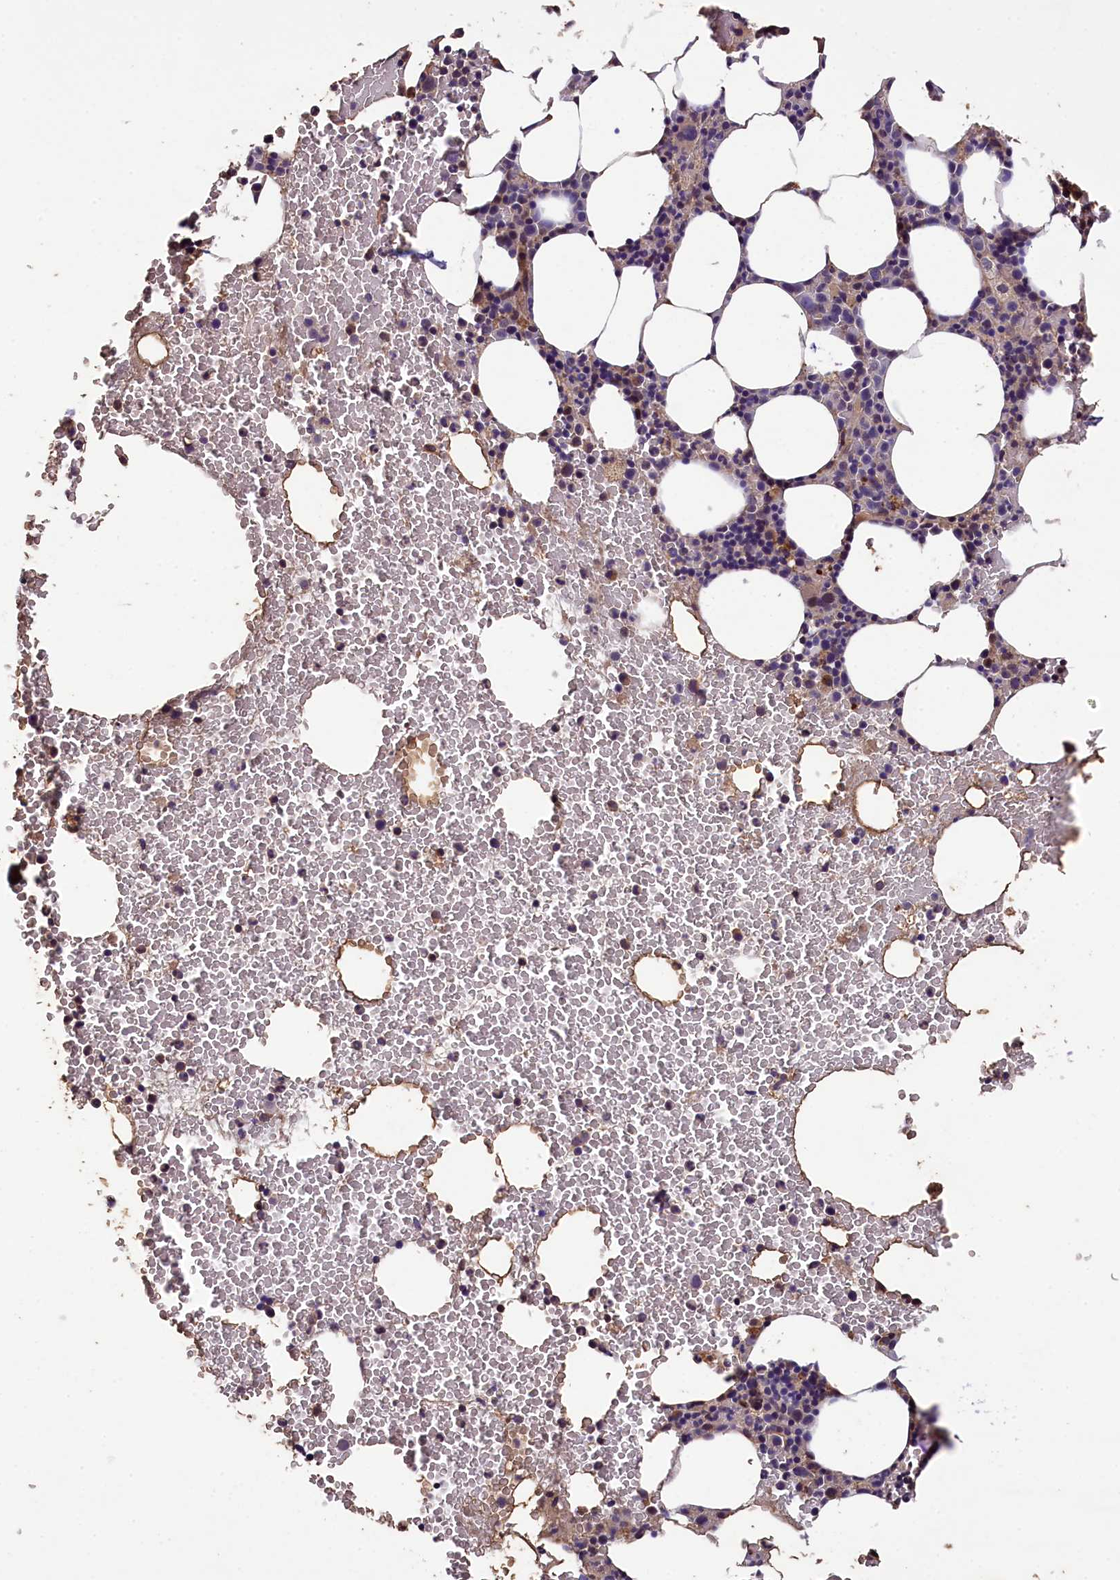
{"staining": {"intensity": "weak", "quantity": "25%-75%", "location": "cytoplasmic/membranous"}, "tissue": "bone marrow", "cell_type": "Hematopoietic cells", "image_type": "normal", "snomed": [{"axis": "morphology", "description": "Normal tissue, NOS"}, {"axis": "morphology", "description": "Inflammation, NOS"}, {"axis": "topography", "description": "Bone marrow"}], "caption": "A low amount of weak cytoplasmic/membranous staining is appreciated in about 25%-75% of hematopoietic cells in unremarkable bone marrow.", "gene": "PLXNB1", "patient": {"sex": "female", "age": 78}}